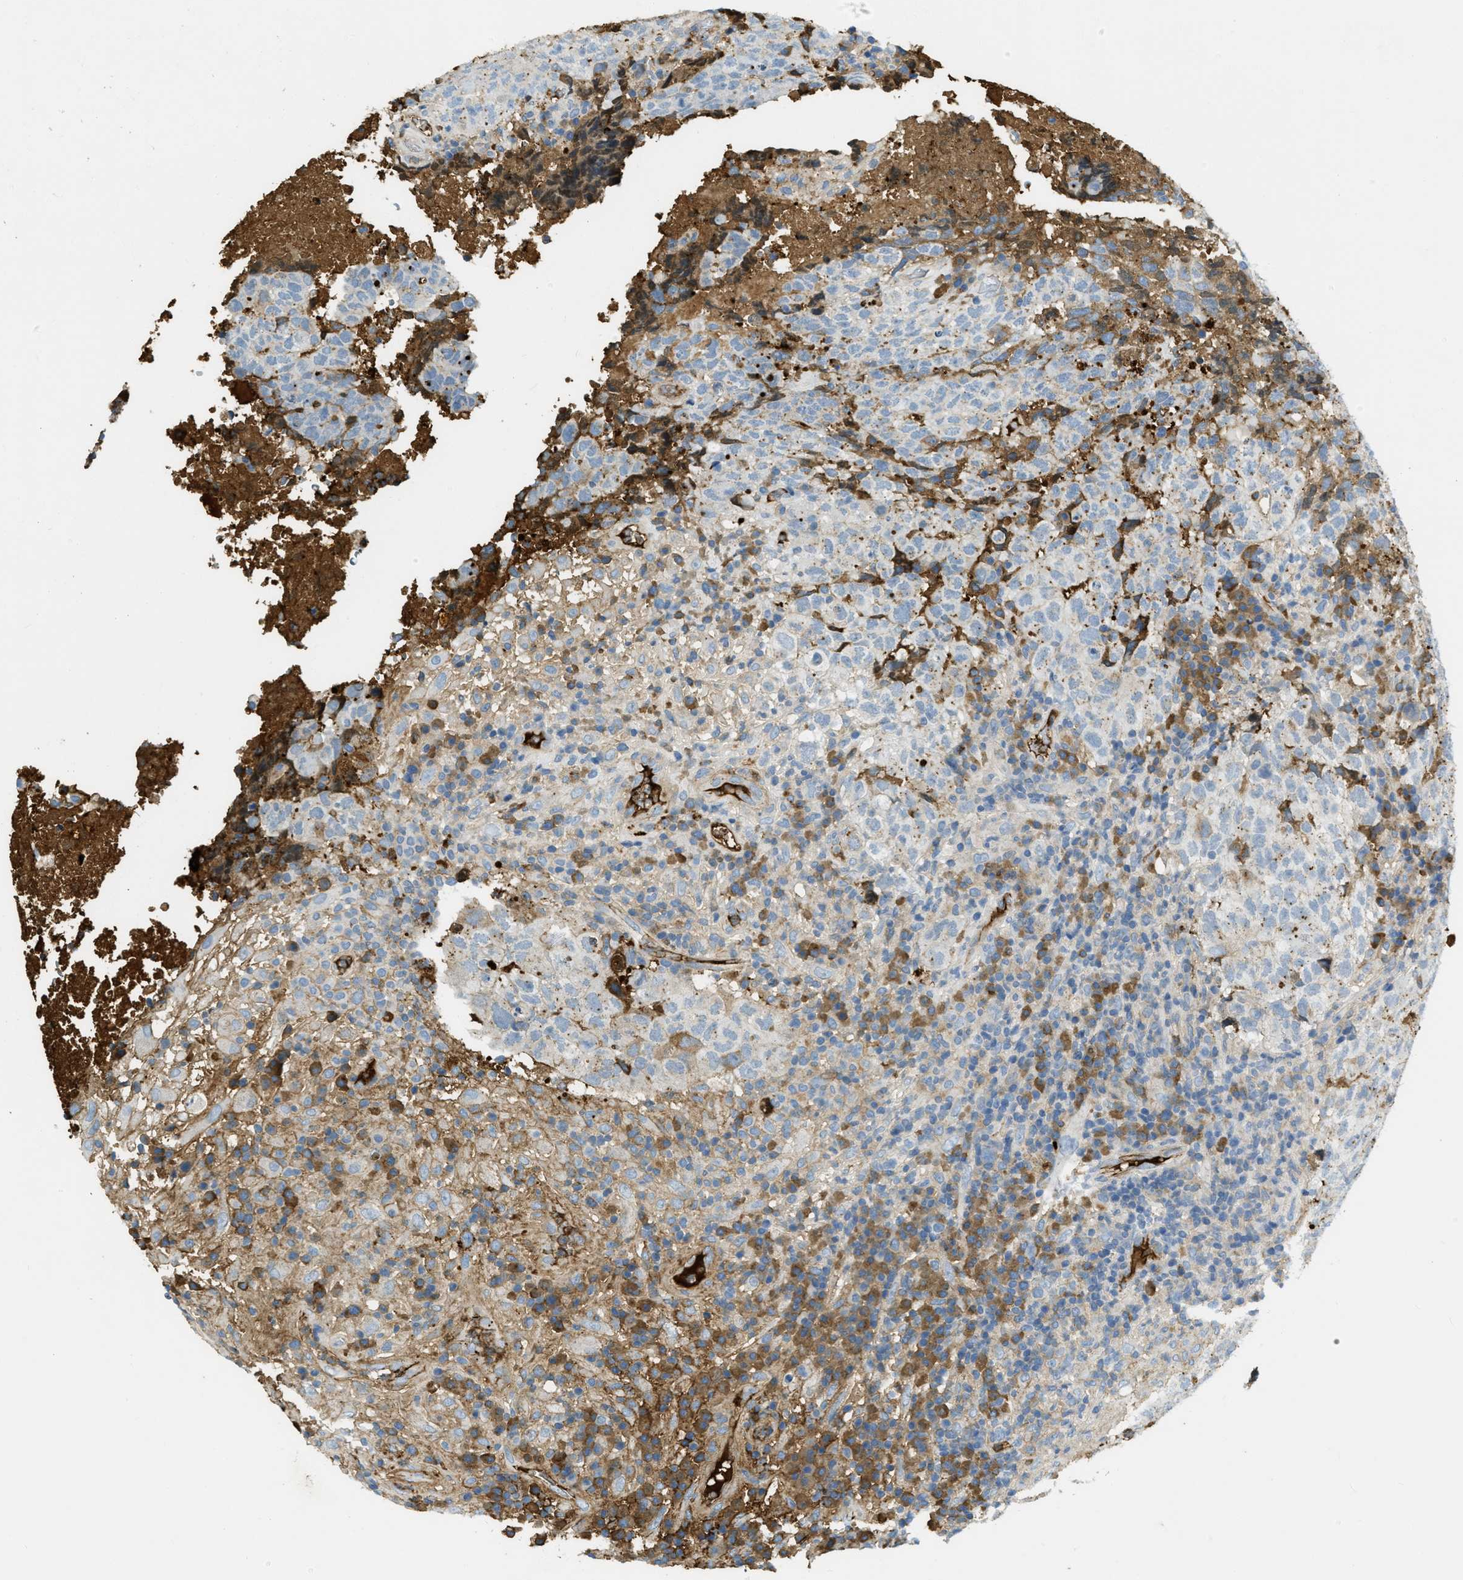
{"staining": {"intensity": "negative", "quantity": "none", "location": "none"}, "tissue": "testis cancer", "cell_type": "Tumor cells", "image_type": "cancer", "snomed": [{"axis": "morphology", "description": "Necrosis, NOS"}, {"axis": "morphology", "description": "Carcinoma, Embryonal, NOS"}, {"axis": "topography", "description": "Testis"}], "caption": "A photomicrograph of human testis embryonal carcinoma is negative for staining in tumor cells. (DAB immunohistochemistry (IHC) with hematoxylin counter stain).", "gene": "PRTN3", "patient": {"sex": "male", "age": 19}}